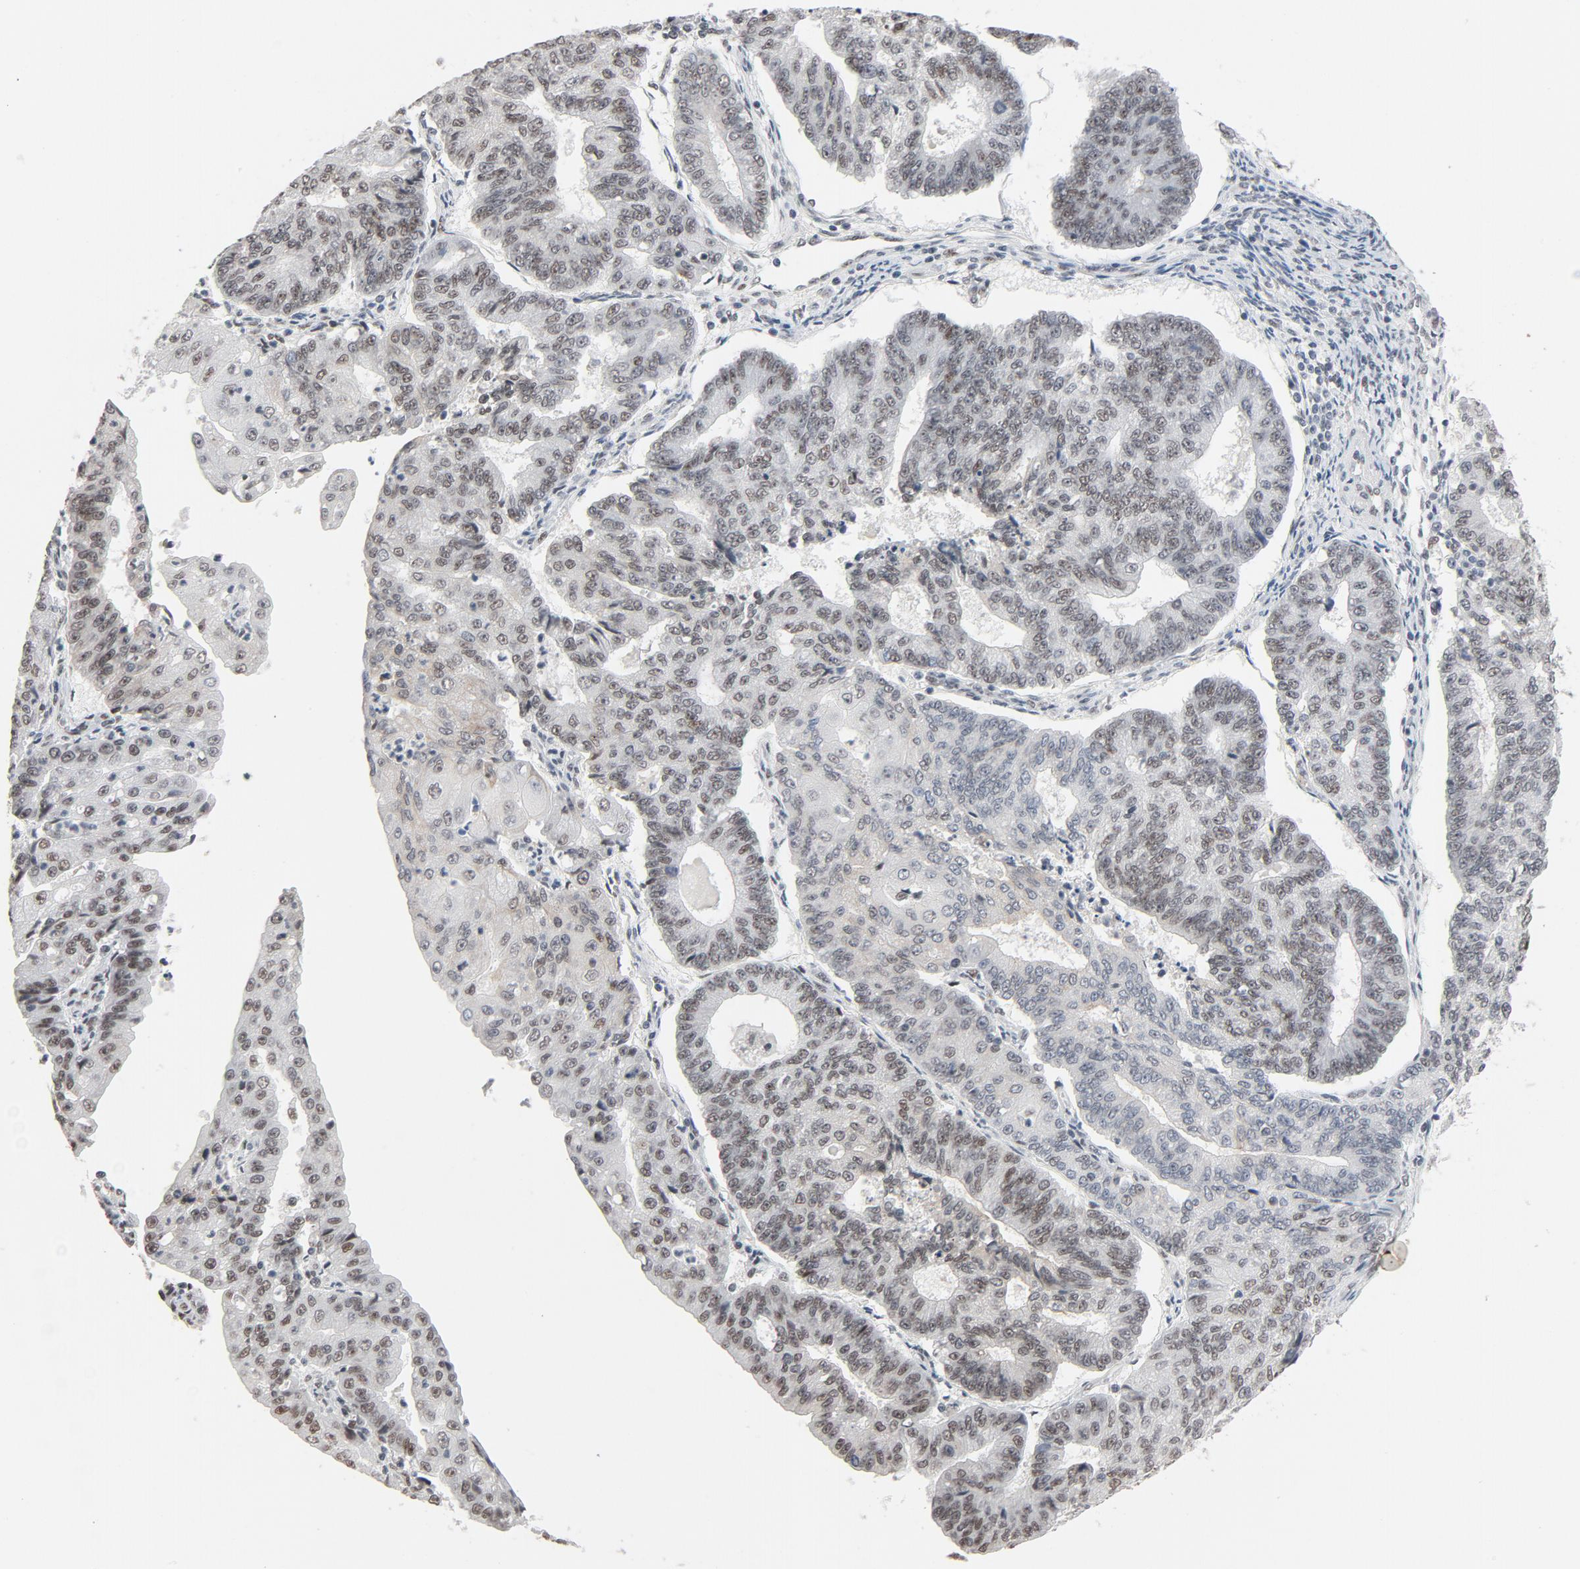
{"staining": {"intensity": "weak", "quantity": "25%-75%", "location": "cytoplasmic/membranous,nuclear"}, "tissue": "endometrial cancer", "cell_type": "Tumor cells", "image_type": "cancer", "snomed": [{"axis": "morphology", "description": "Adenocarcinoma, NOS"}, {"axis": "topography", "description": "Endometrium"}], "caption": "Immunohistochemical staining of human endometrial cancer (adenocarcinoma) shows low levels of weak cytoplasmic/membranous and nuclear positivity in approximately 25%-75% of tumor cells. Using DAB (brown) and hematoxylin (blue) stains, captured at high magnification using brightfield microscopy.", "gene": "MRE11", "patient": {"sex": "female", "age": 56}}